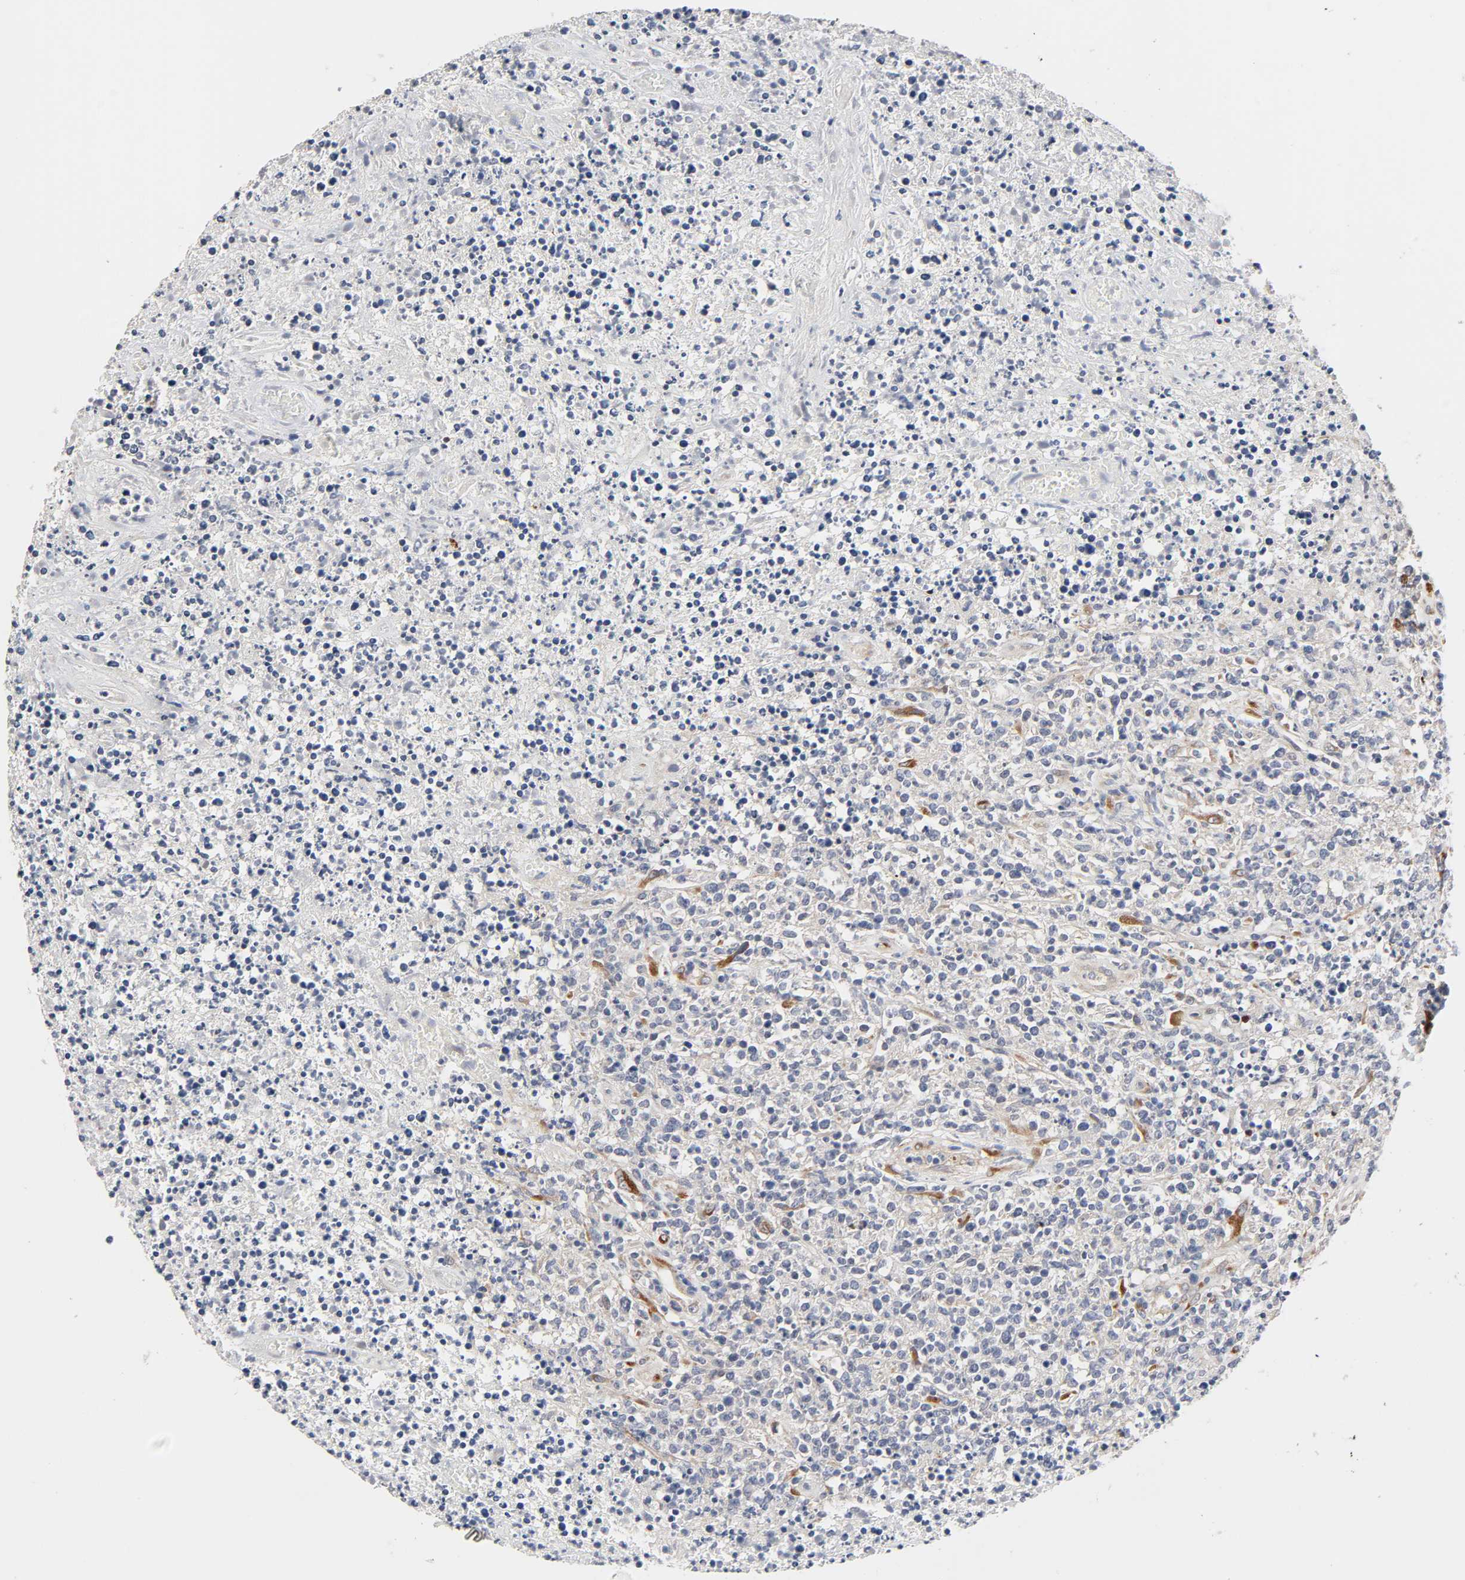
{"staining": {"intensity": "negative", "quantity": "none", "location": "none"}, "tissue": "lymphoma", "cell_type": "Tumor cells", "image_type": "cancer", "snomed": [{"axis": "morphology", "description": "Malignant lymphoma, non-Hodgkin's type, High grade"}, {"axis": "topography", "description": "Lymph node"}], "caption": "An IHC micrograph of lymphoma is shown. There is no staining in tumor cells of lymphoma.", "gene": "HDLBP", "patient": {"sex": "female", "age": 84}}